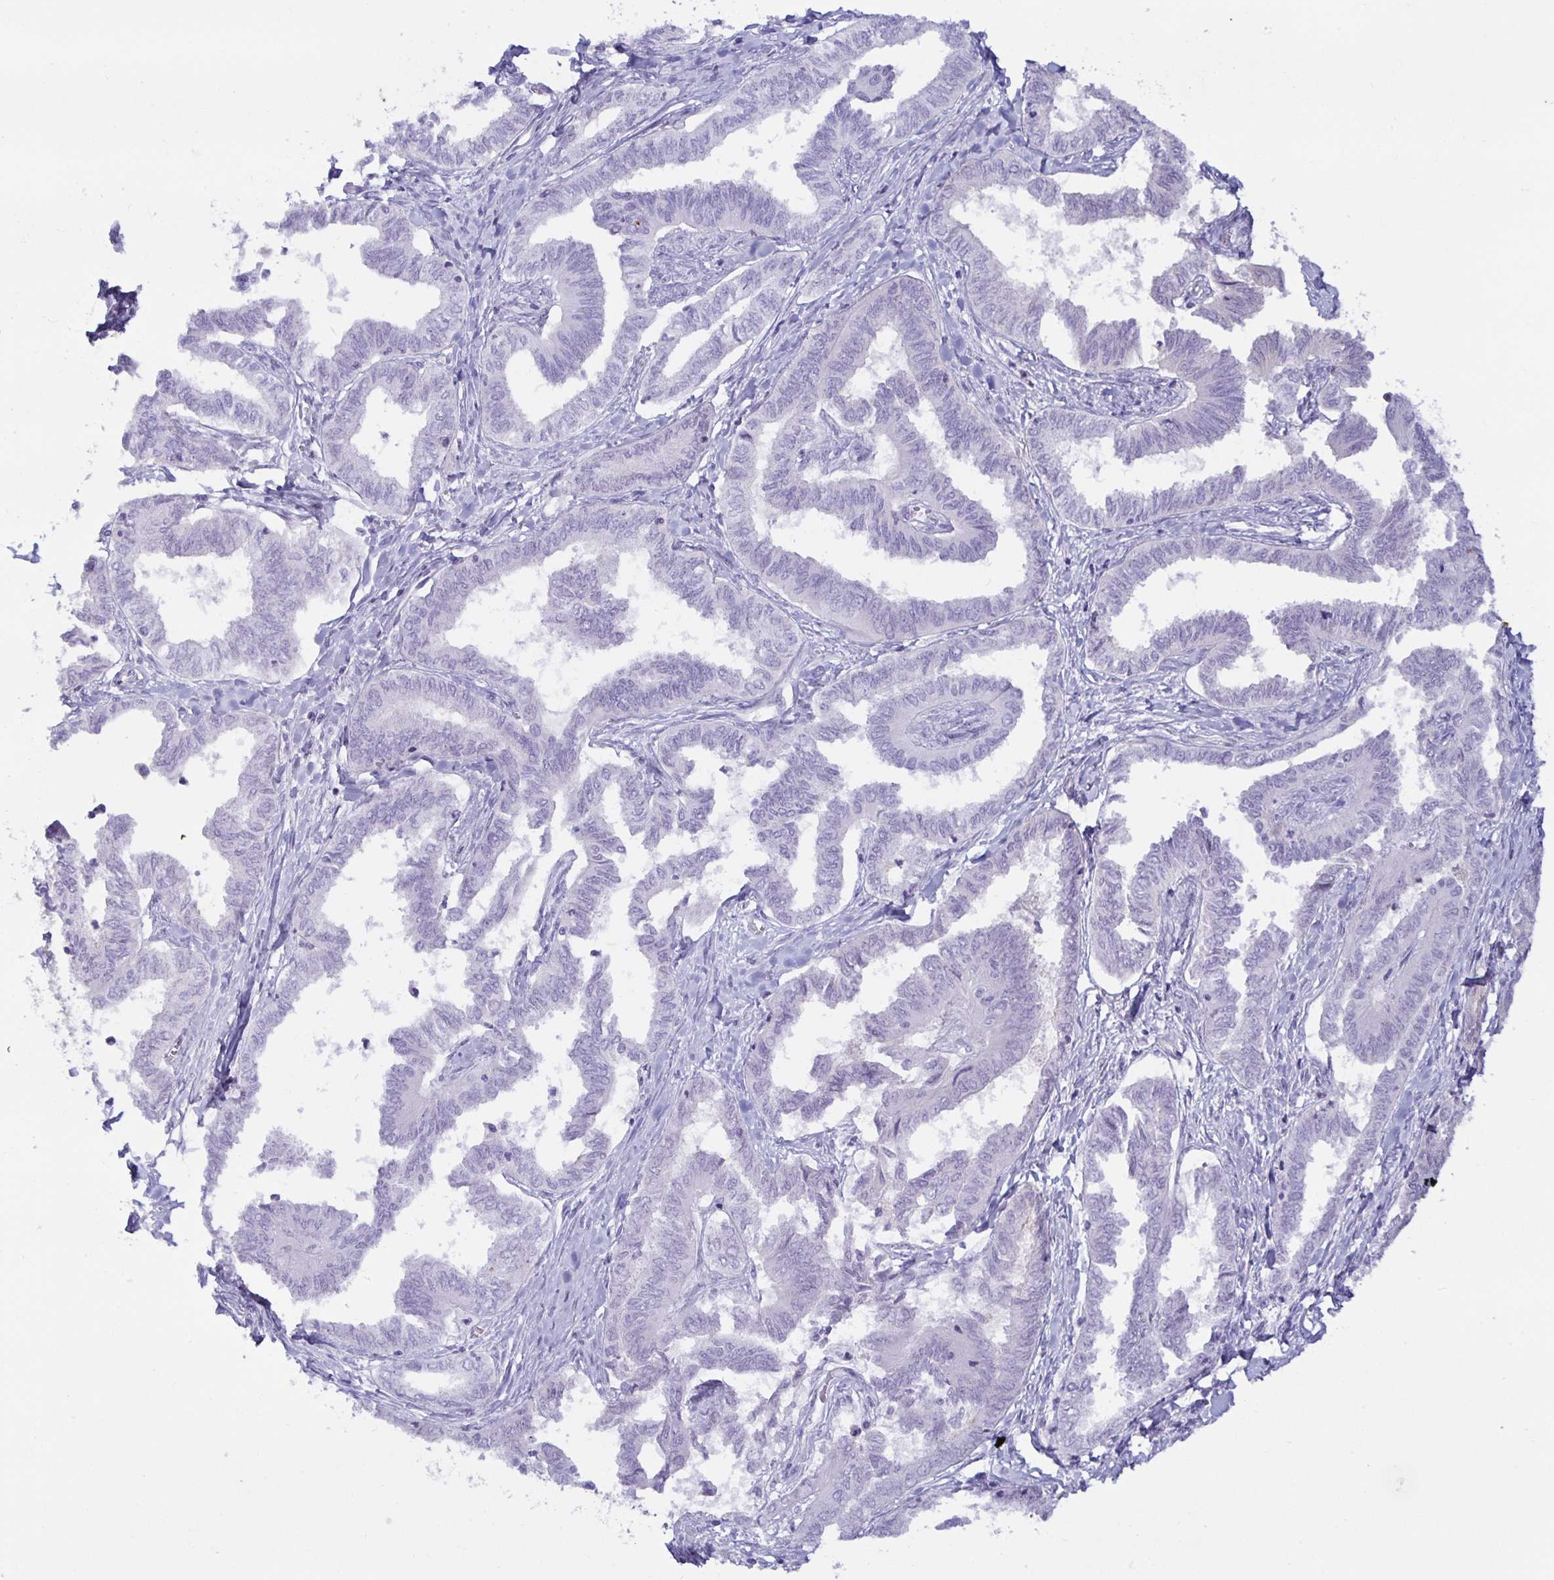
{"staining": {"intensity": "negative", "quantity": "none", "location": "none"}, "tissue": "ovarian cancer", "cell_type": "Tumor cells", "image_type": "cancer", "snomed": [{"axis": "morphology", "description": "Carcinoma, endometroid"}, {"axis": "topography", "description": "Ovary"}], "caption": "IHC of human ovarian cancer displays no staining in tumor cells. (Stains: DAB immunohistochemistry (IHC) with hematoxylin counter stain, Microscopy: brightfield microscopy at high magnification).", "gene": "SPAG4", "patient": {"sex": "female", "age": 70}}